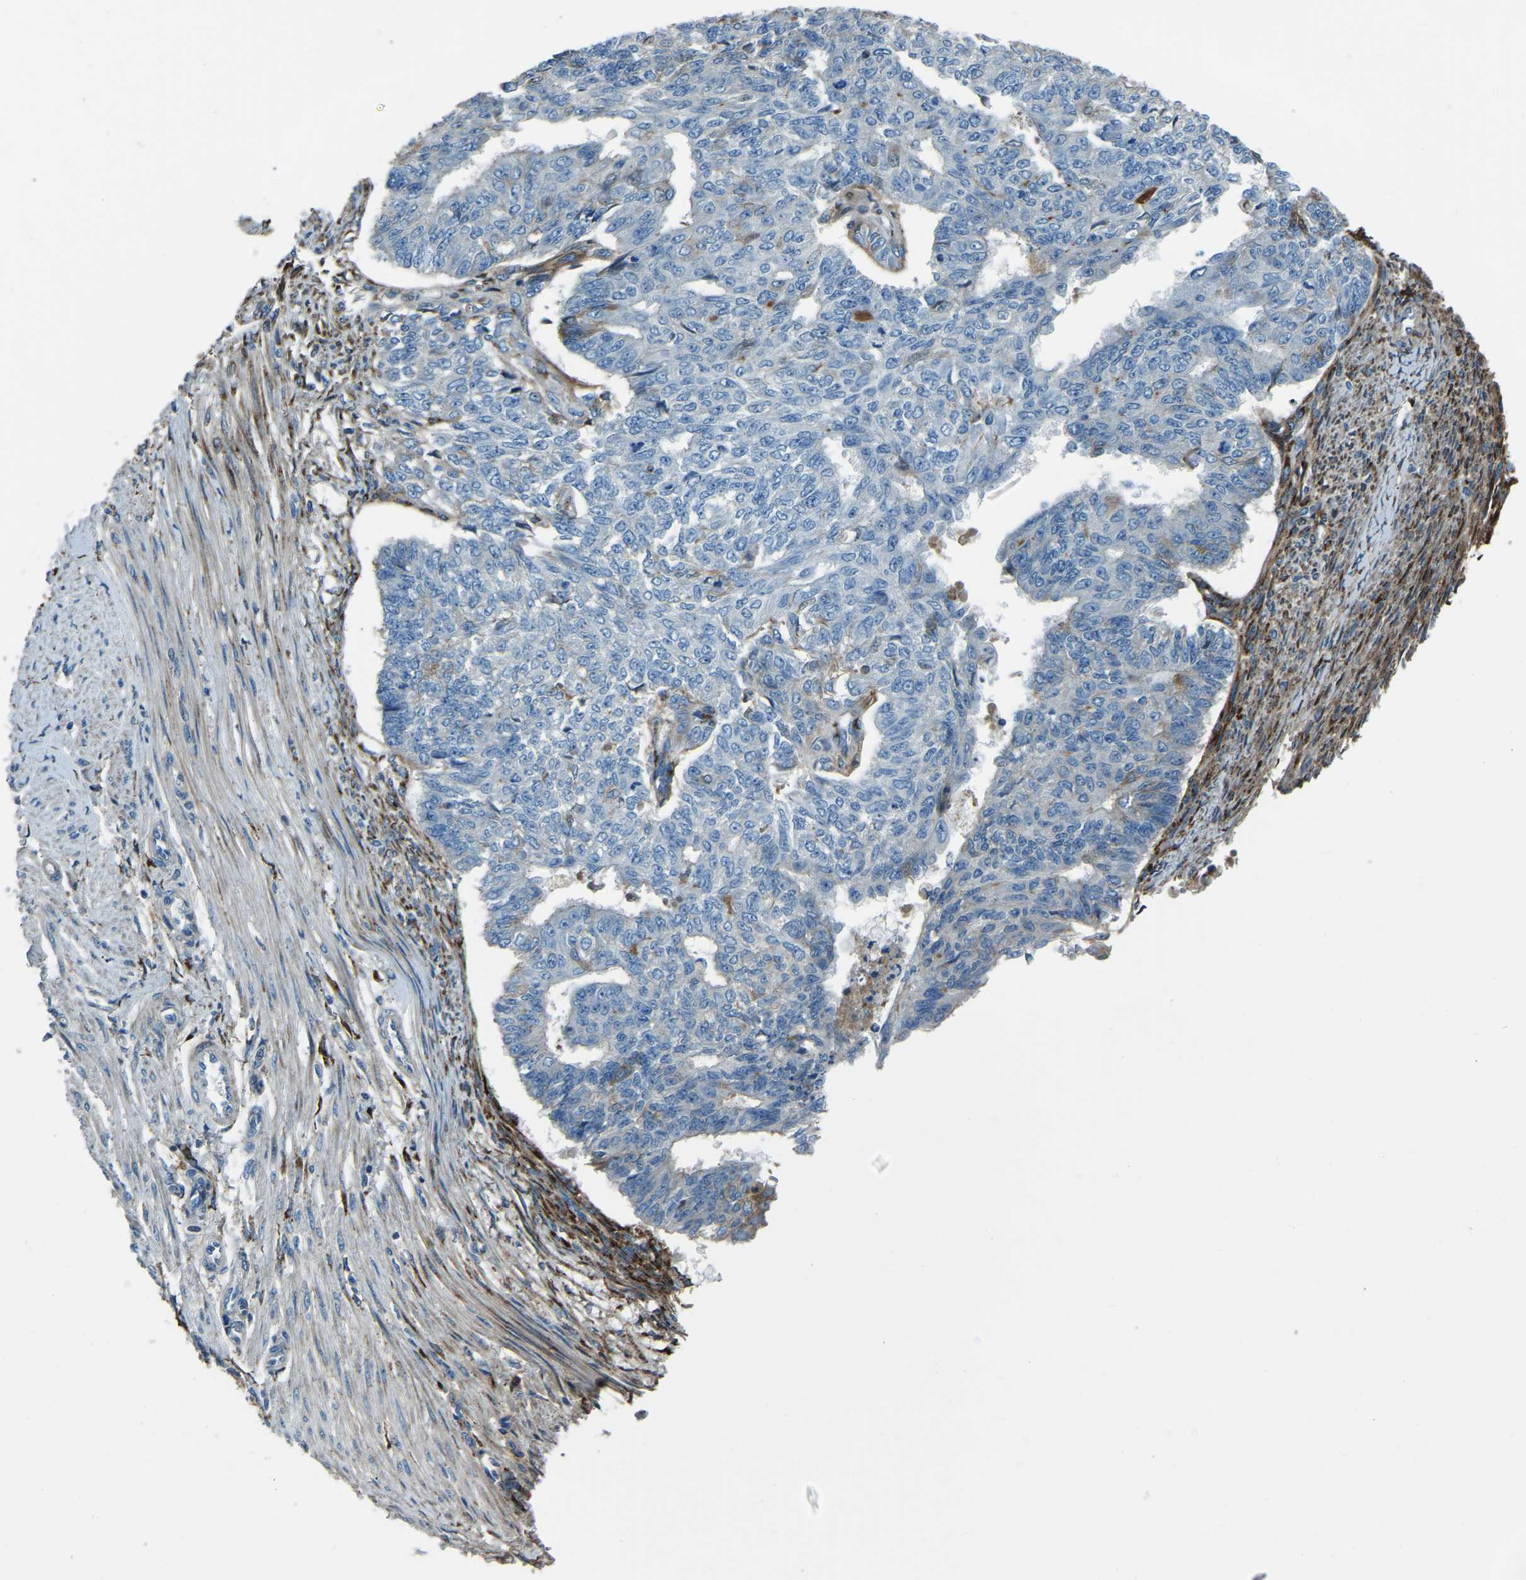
{"staining": {"intensity": "negative", "quantity": "none", "location": "none"}, "tissue": "endometrial cancer", "cell_type": "Tumor cells", "image_type": "cancer", "snomed": [{"axis": "morphology", "description": "Adenocarcinoma, NOS"}, {"axis": "topography", "description": "Endometrium"}], "caption": "Tumor cells show no significant protein positivity in endometrial adenocarcinoma.", "gene": "COL3A1", "patient": {"sex": "female", "age": 32}}